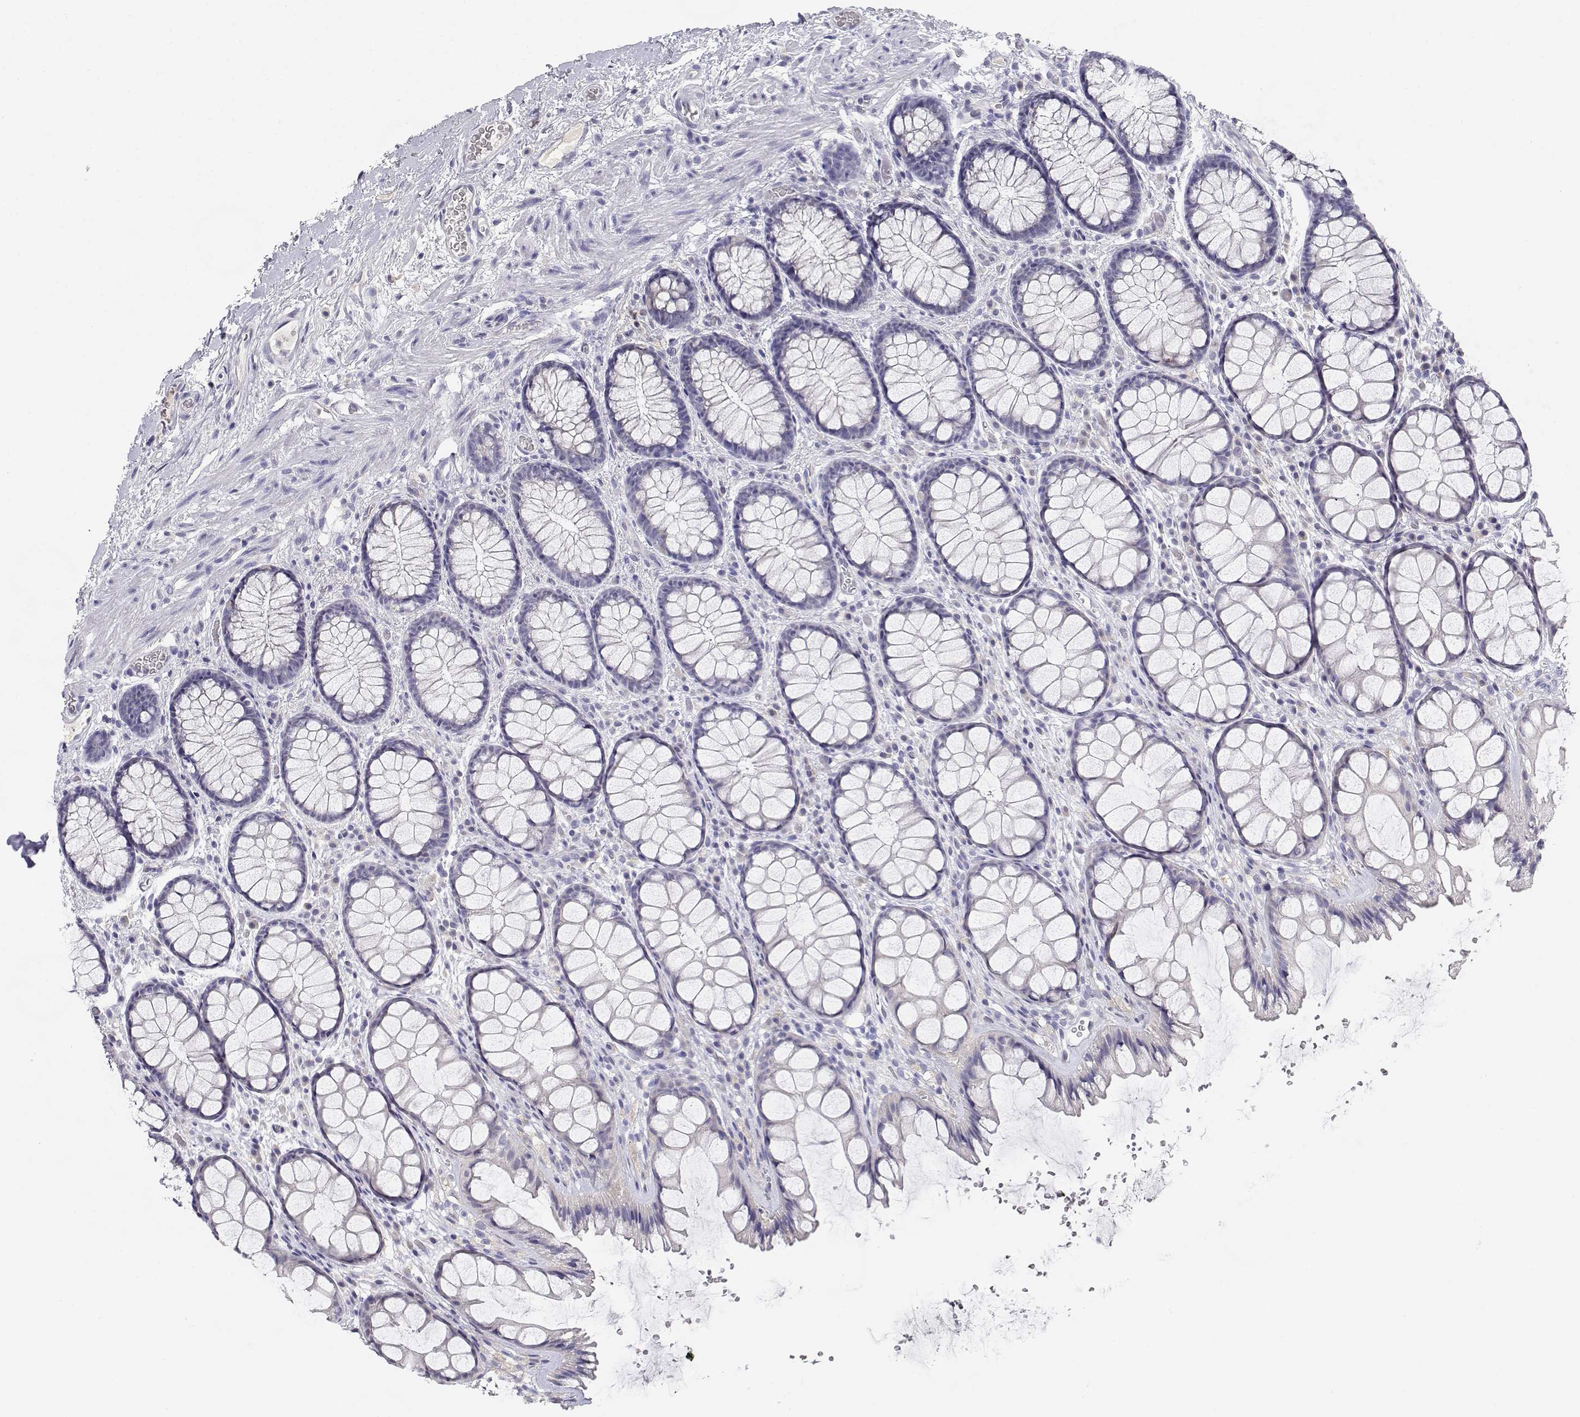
{"staining": {"intensity": "negative", "quantity": "none", "location": "none"}, "tissue": "rectum", "cell_type": "Glandular cells", "image_type": "normal", "snomed": [{"axis": "morphology", "description": "Normal tissue, NOS"}, {"axis": "topography", "description": "Rectum"}], "caption": "This histopathology image is of normal rectum stained with immunohistochemistry to label a protein in brown with the nuclei are counter-stained blue. There is no staining in glandular cells.", "gene": "ADA", "patient": {"sex": "female", "age": 62}}